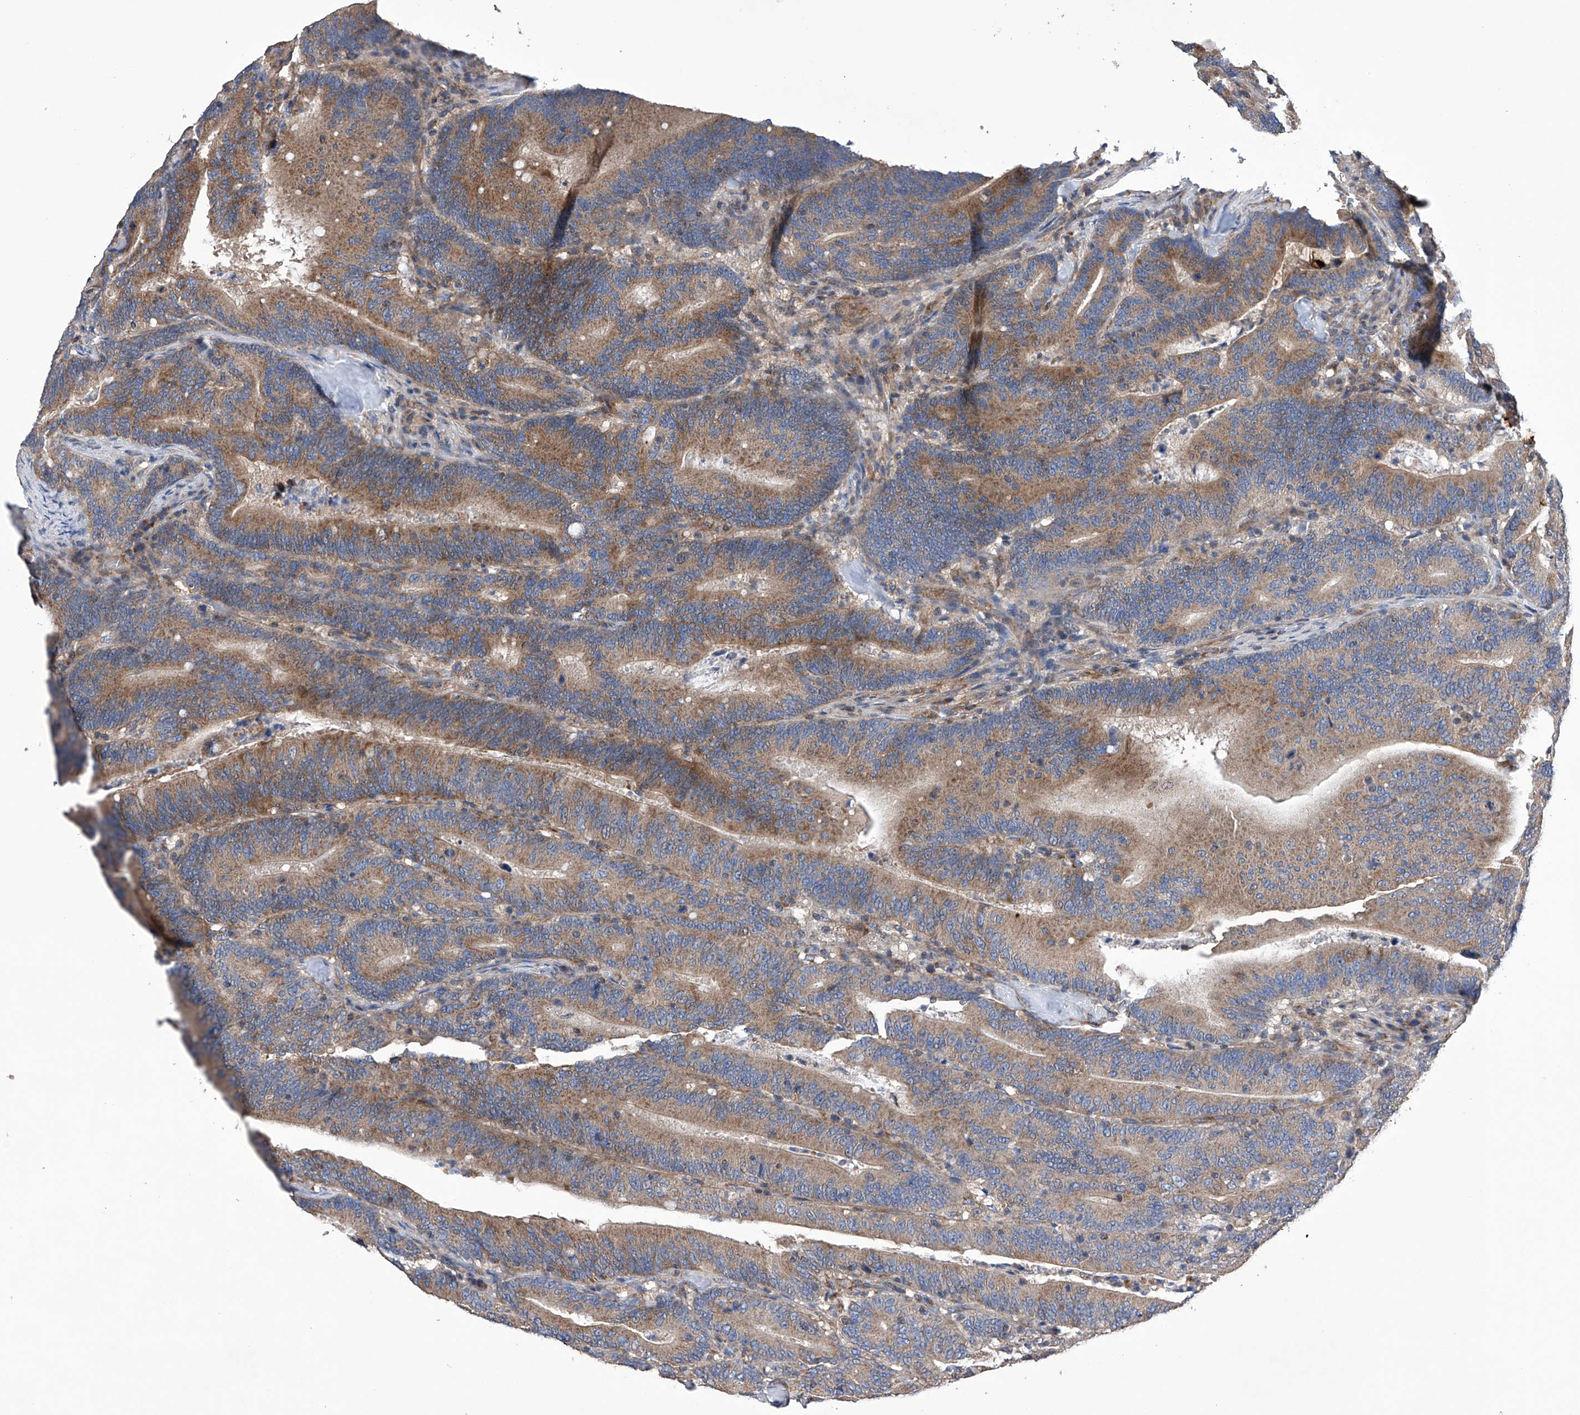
{"staining": {"intensity": "moderate", "quantity": ">75%", "location": "cytoplasmic/membranous"}, "tissue": "colorectal cancer", "cell_type": "Tumor cells", "image_type": "cancer", "snomed": [{"axis": "morphology", "description": "Adenocarcinoma, NOS"}, {"axis": "topography", "description": "Colon"}], "caption": "Colorectal cancer (adenocarcinoma) stained for a protein (brown) exhibits moderate cytoplasmic/membranous positive expression in approximately >75% of tumor cells.", "gene": "EFCAB2", "patient": {"sex": "female", "age": 66}}